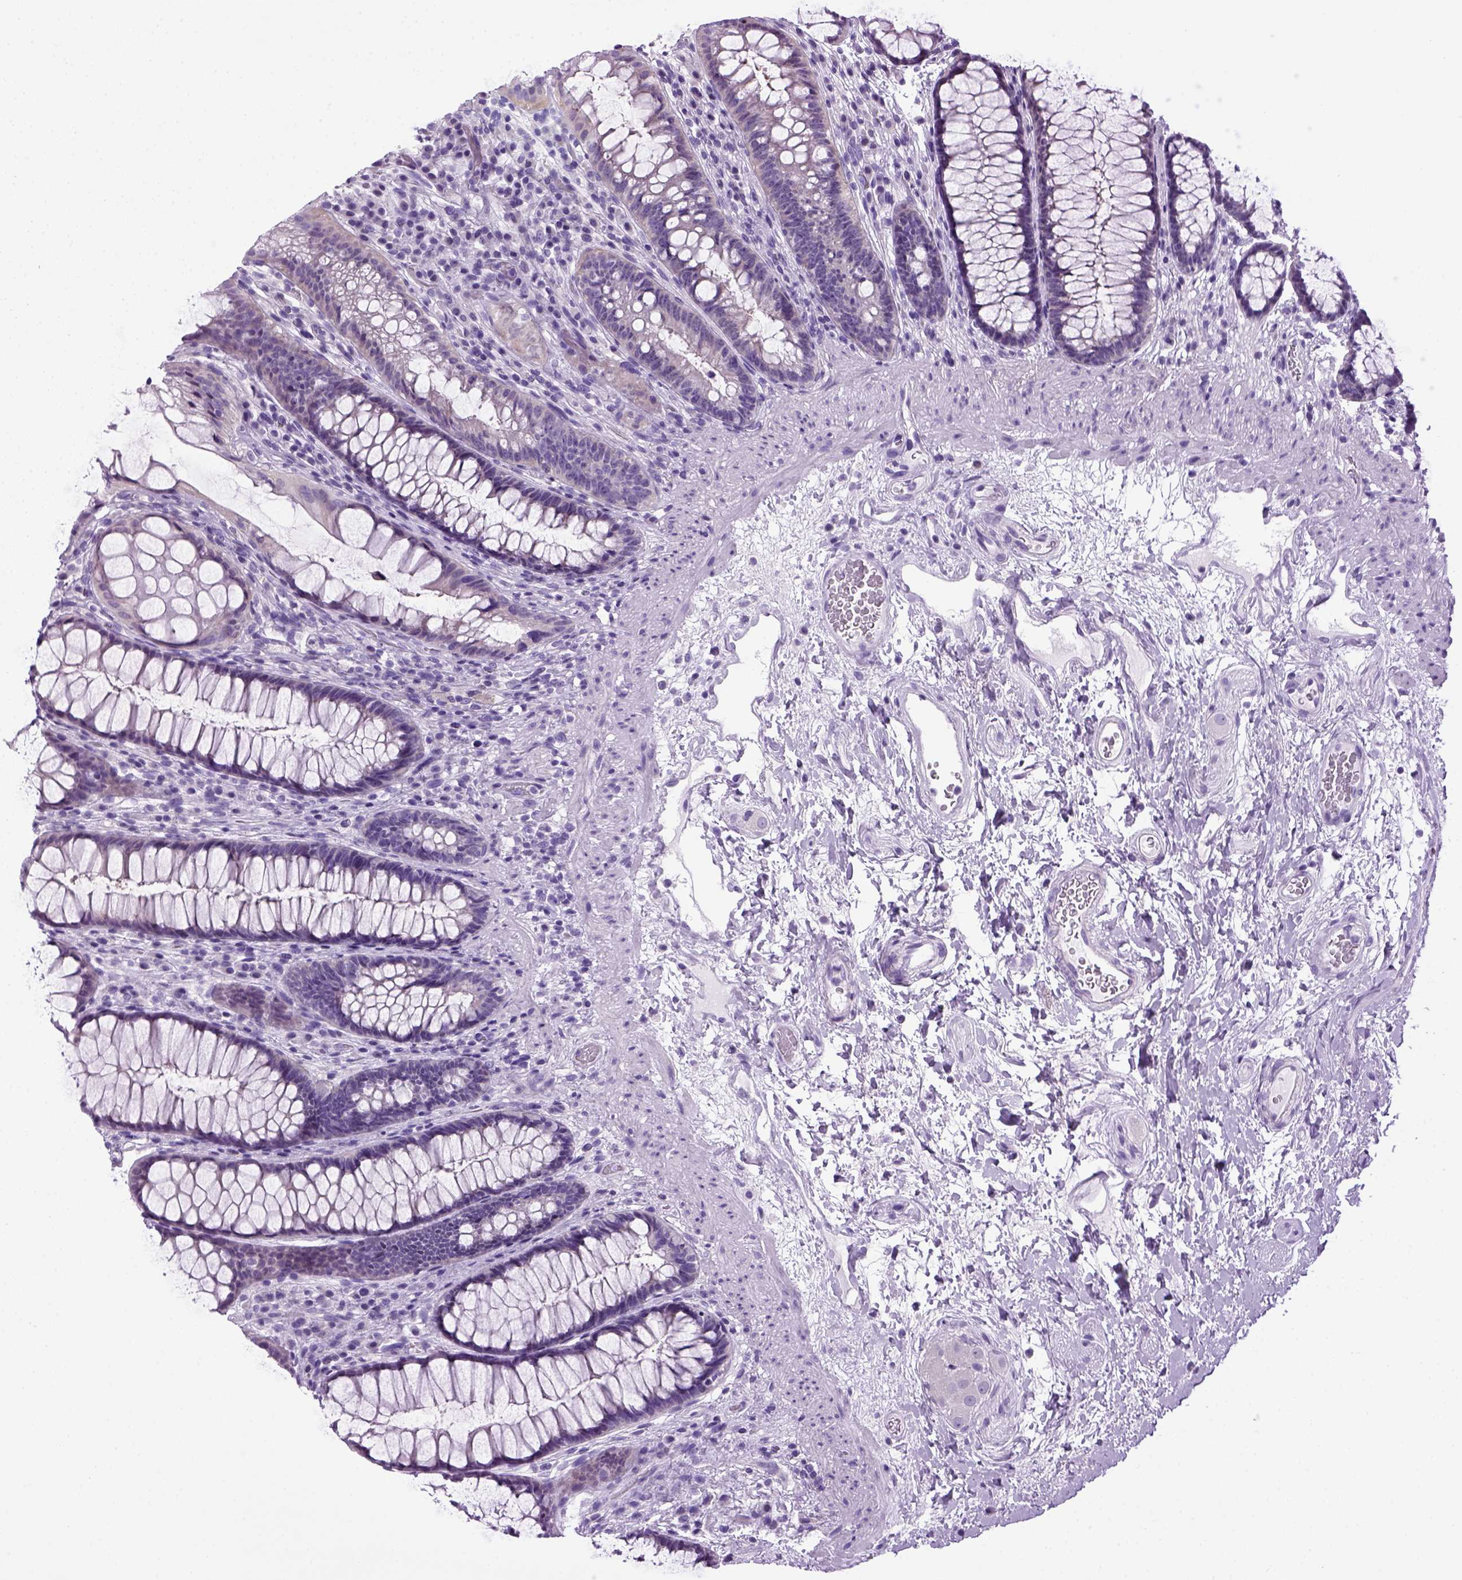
{"staining": {"intensity": "negative", "quantity": "none", "location": "none"}, "tissue": "rectum", "cell_type": "Glandular cells", "image_type": "normal", "snomed": [{"axis": "morphology", "description": "Normal tissue, NOS"}, {"axis": "topography", "description": "Rectum"}], "caption": "The immunohistochemistry (IHC) histopathology image has no significant staining in glandular cells of rectum. (DAB (3,3'-diaminobenzidine) immunohistochemistry (IHC), high magnification).", "gene": "HMCN2", "patient": {"sex": "male", "age": 72}}